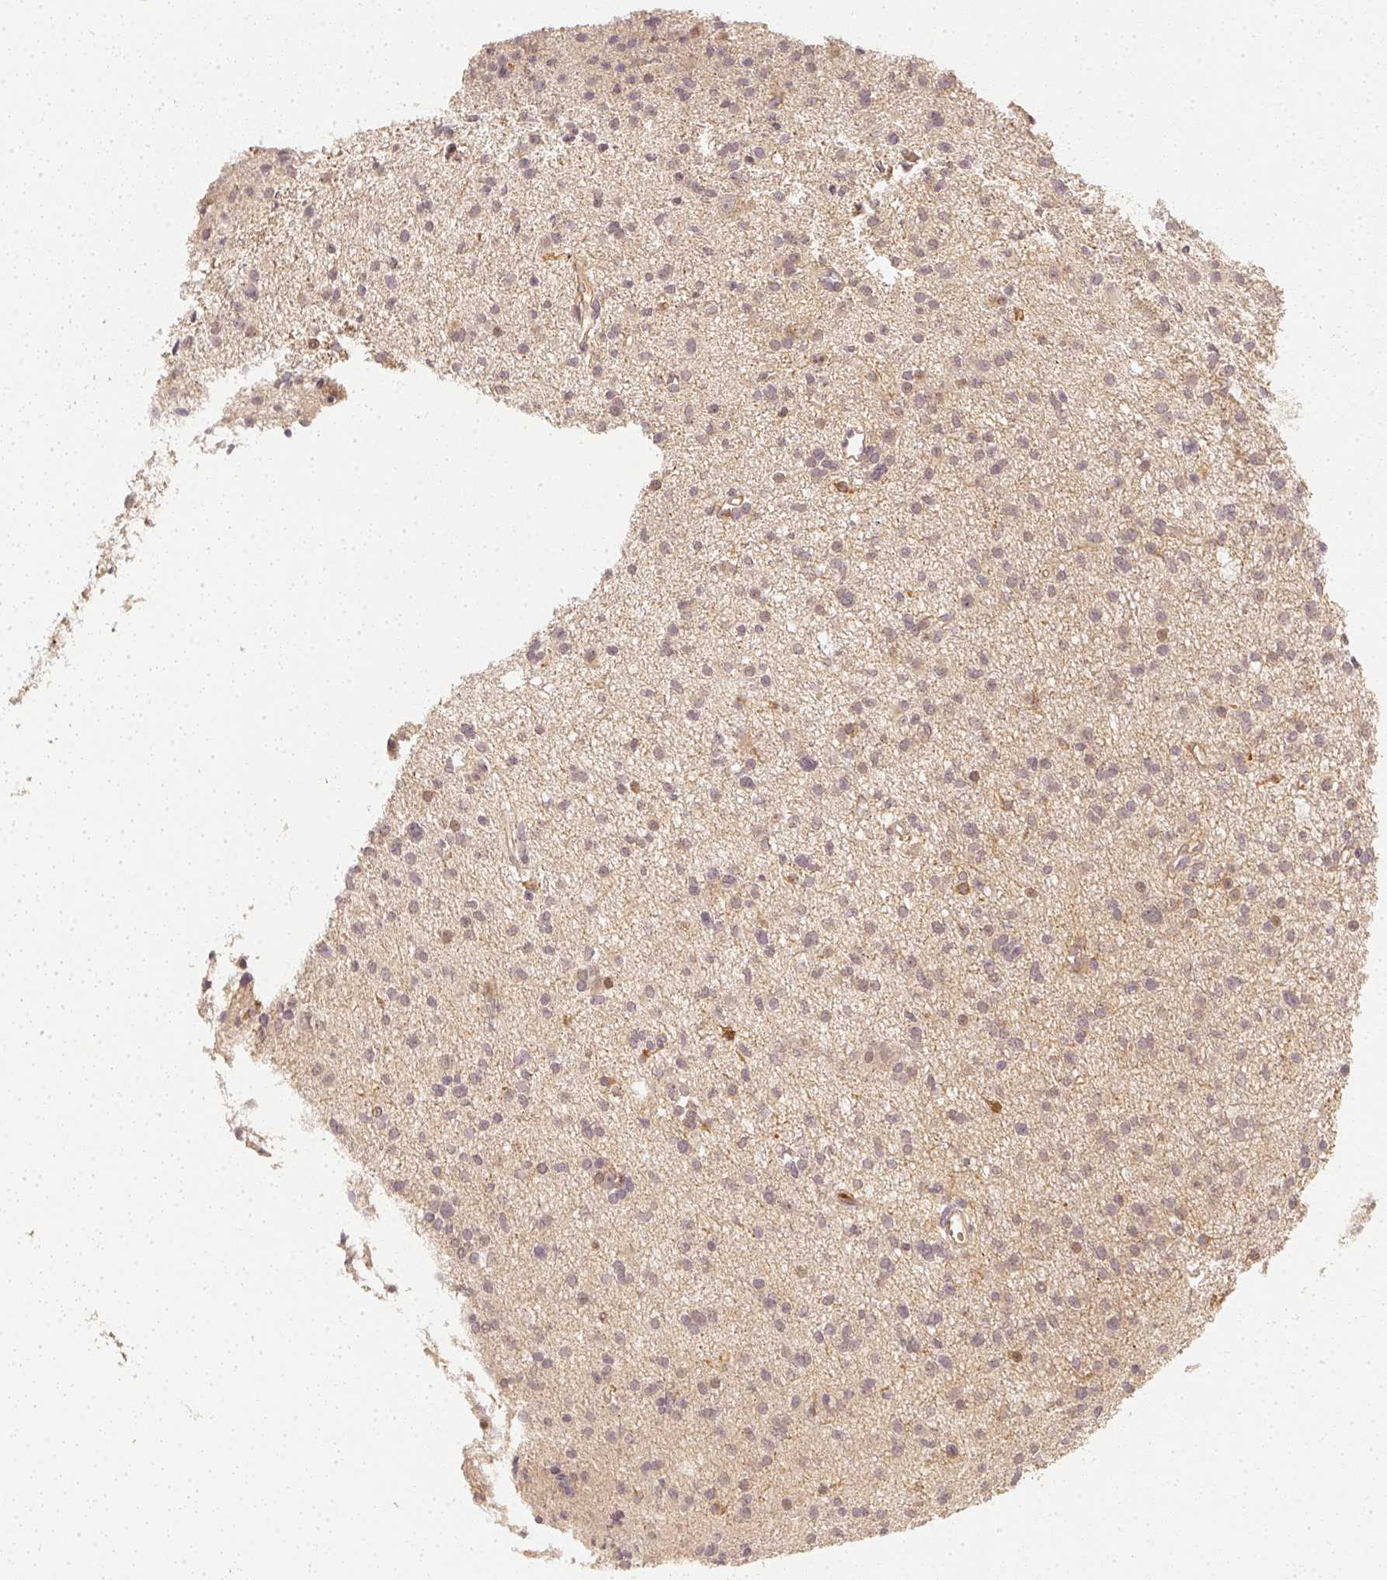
{"staining": {"intensity": "negative", "quantity": "none", "location": "none"}, "tissue": "glioma", "cell_type": "Tumor cells", "image_type": "cancer", "snomed": [{"axis": "morphology", "description": "Glioma, malignant, High grade"}, {"axis": "topography", "description": "Brain"}], "caption": "DAB immunohistochemical staining of human malignant glioma (high-grade) shows no significant staining in tumor cells.", "gene": "SERPINE1", "patient": {"sex": "male", "age": 23}}